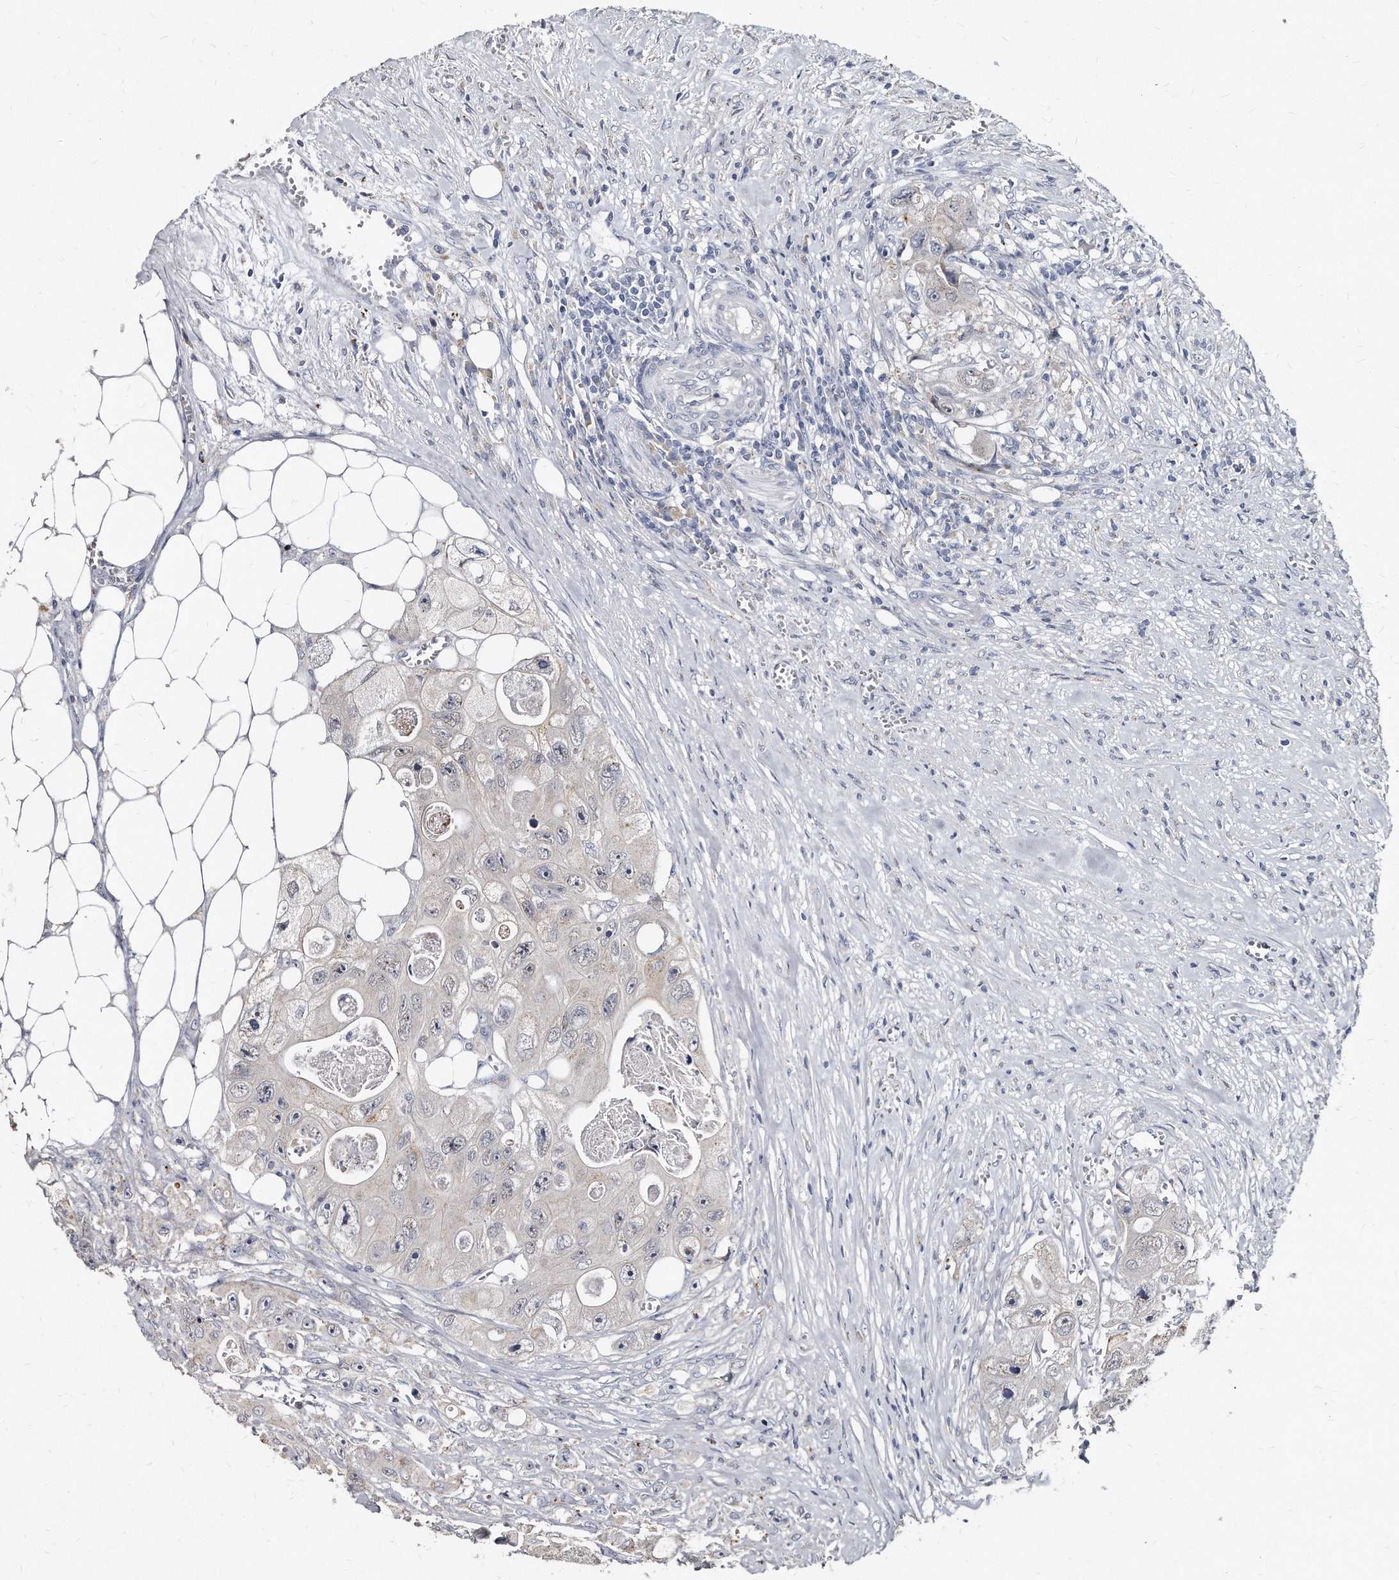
{"staining": {"intensity": "negative", "quantity": "none", "location": "none"}, "tissue": "colorectal cancer", "cell_type": "Tumor cells", "image_type": "cancer", "snomed": [{"axis": "morphology", "description": "Adenocarcinoma, NOS"}, {"axis": "topography", "description": "Colon"}], "caption": "Tumor cells show no significant staining in colorectal cancer.", "gene": "KLHDC3", "patient": {"sex": "female", "age": 46}}